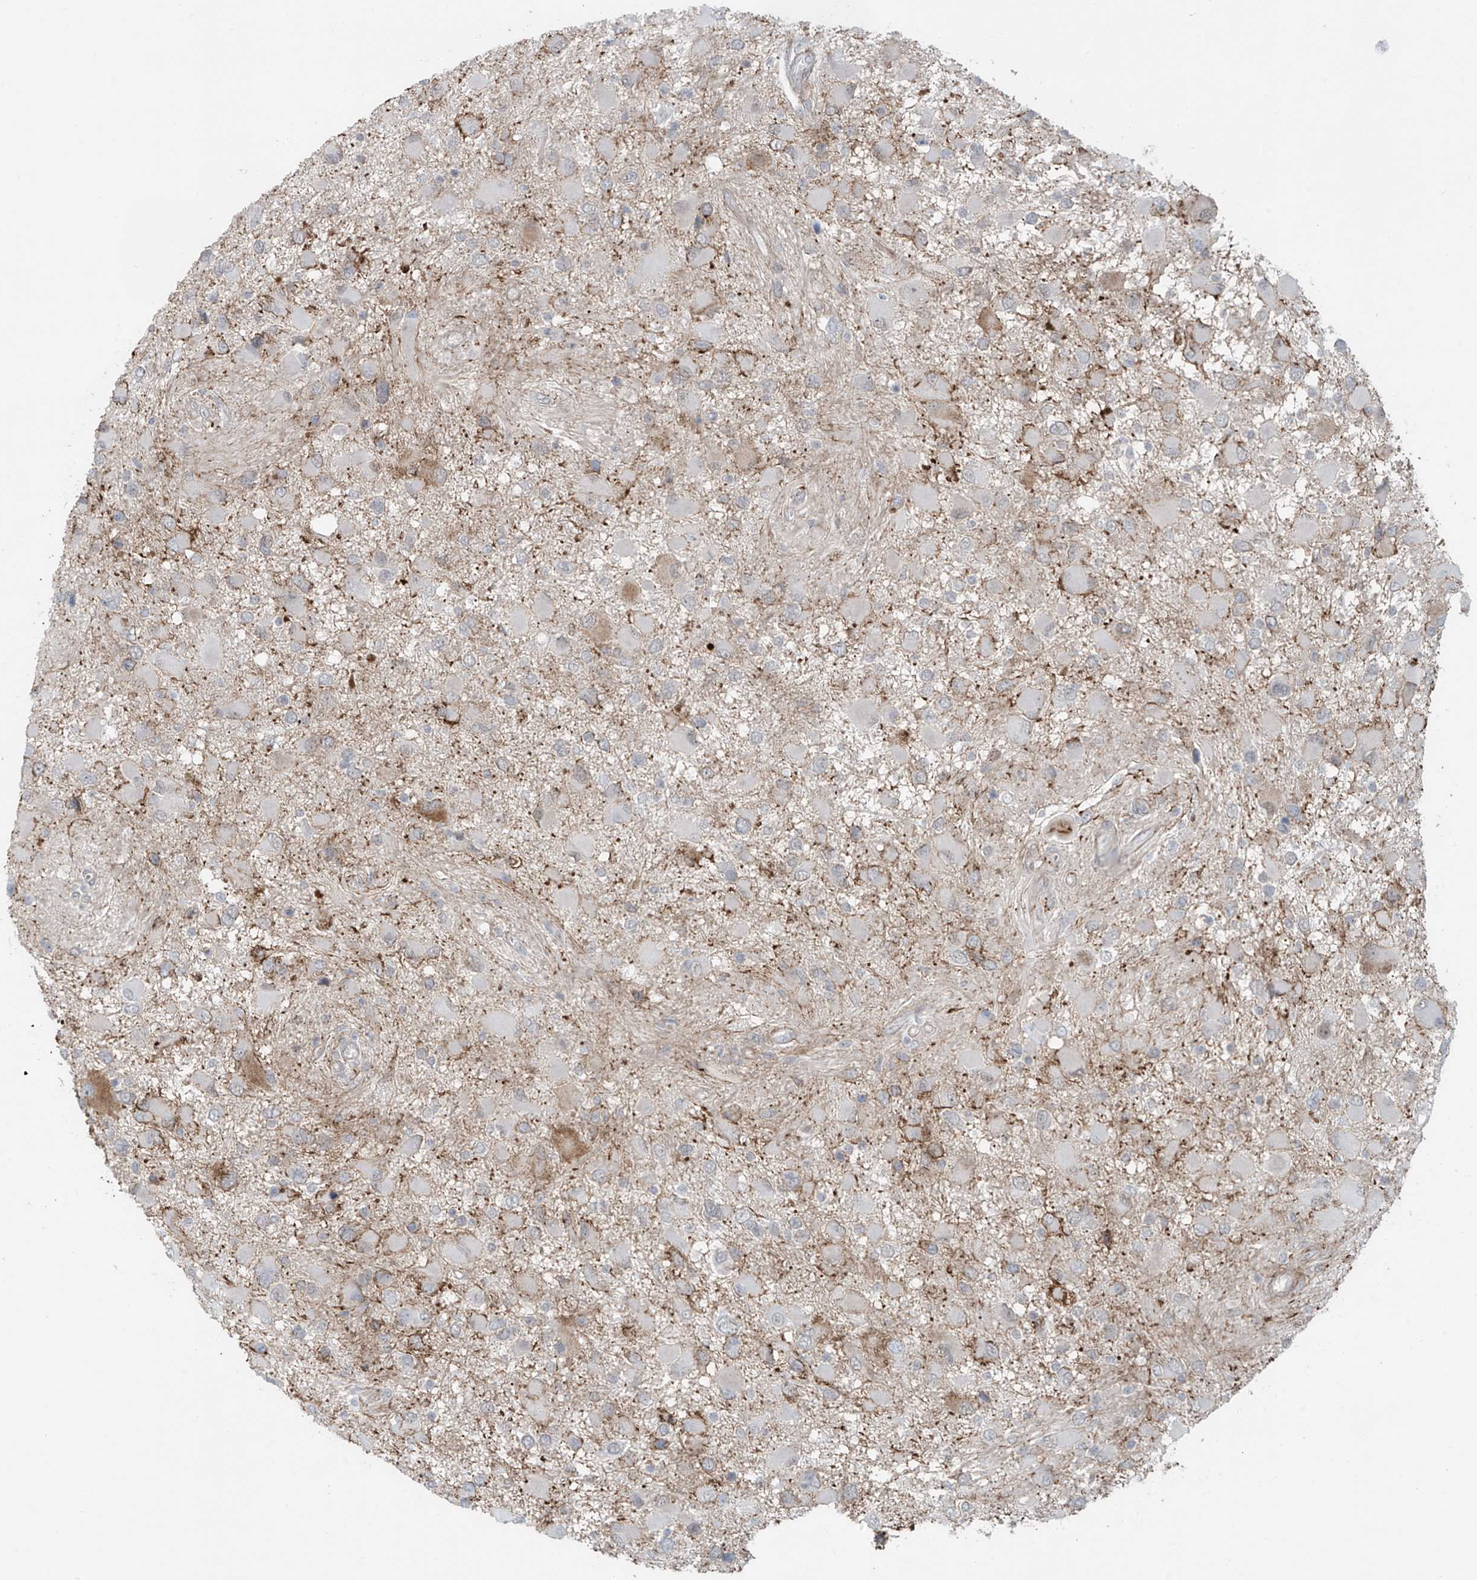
{"staining": {"intensity": "negative", "quantity": "none", "location": "none"}, "tissue": "glioma", "cell_type": "Tumor cells", "image_type": "cancer", "snomed": [{"axis": "morphology", "description": "Glioma, malignant, High grade"}, {"axis": "topography", "description": "Brain"}], "caption": "IHC photomicrograph of neoplastic tissue: glioma stained with DAB (3,3'-diaminobenzidine) shows no significant protein staining in tumor cells.", "gene": "RASGEF1A", "patient": {"sex": "male", "age": 53}}